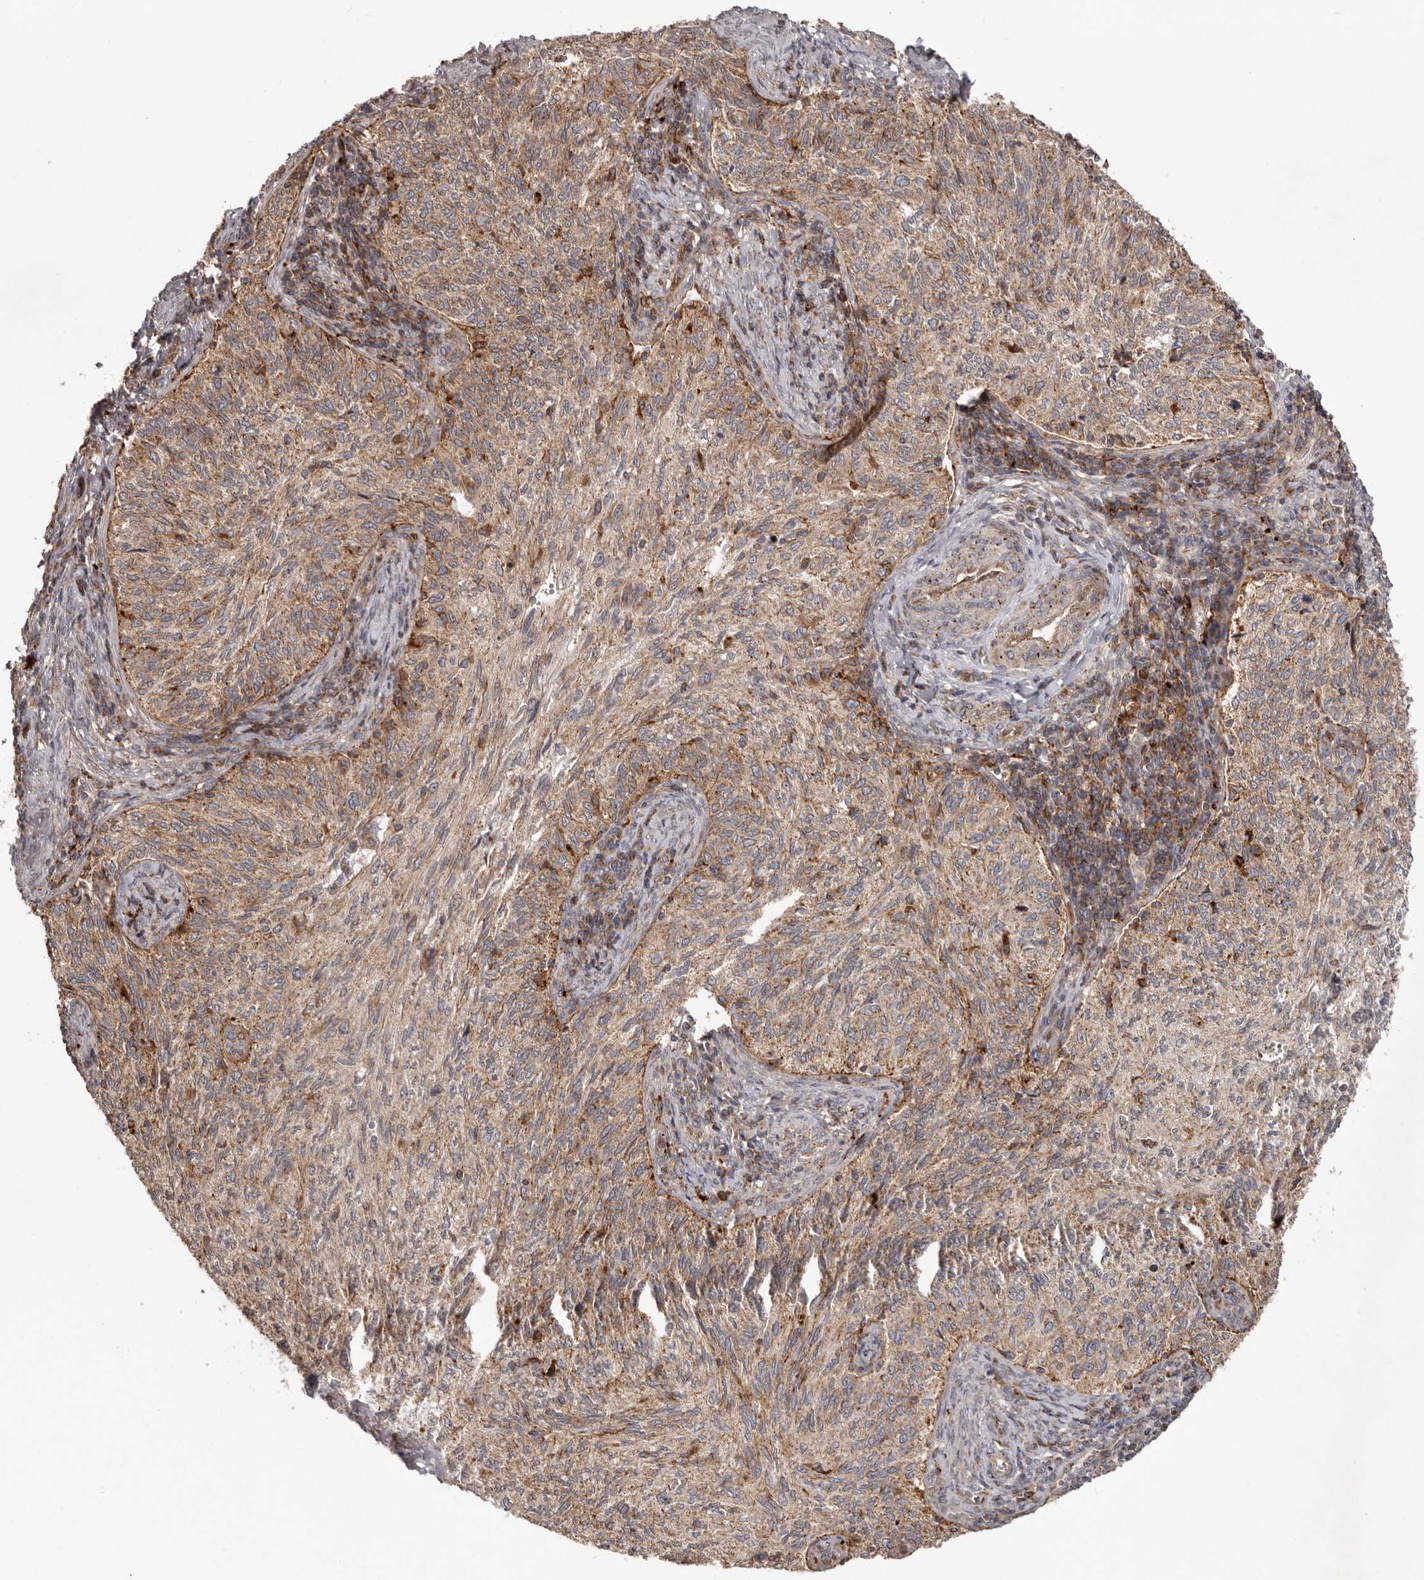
{"staining": {"intensity": "weak", "quantity": ">75%", "location": "cytoplasmic/membranous"}, "tissue": "cervical cancer", "cell_type": "Tumor cells", "image_type": "cancer", "snomed": [{"axis": "morphology", "description": "Squamous cell carcinoma, NOS"}, {"axis": "topography", "description": "Cervix"}], "caption": "Weak cytoplasmic/membranous protein positivity is appreciated in about >75% of tumor cells in squamous cell carcinoma (cervical).", "gene": "NUP43", "patient": {"sex": "female", "age": 30}}